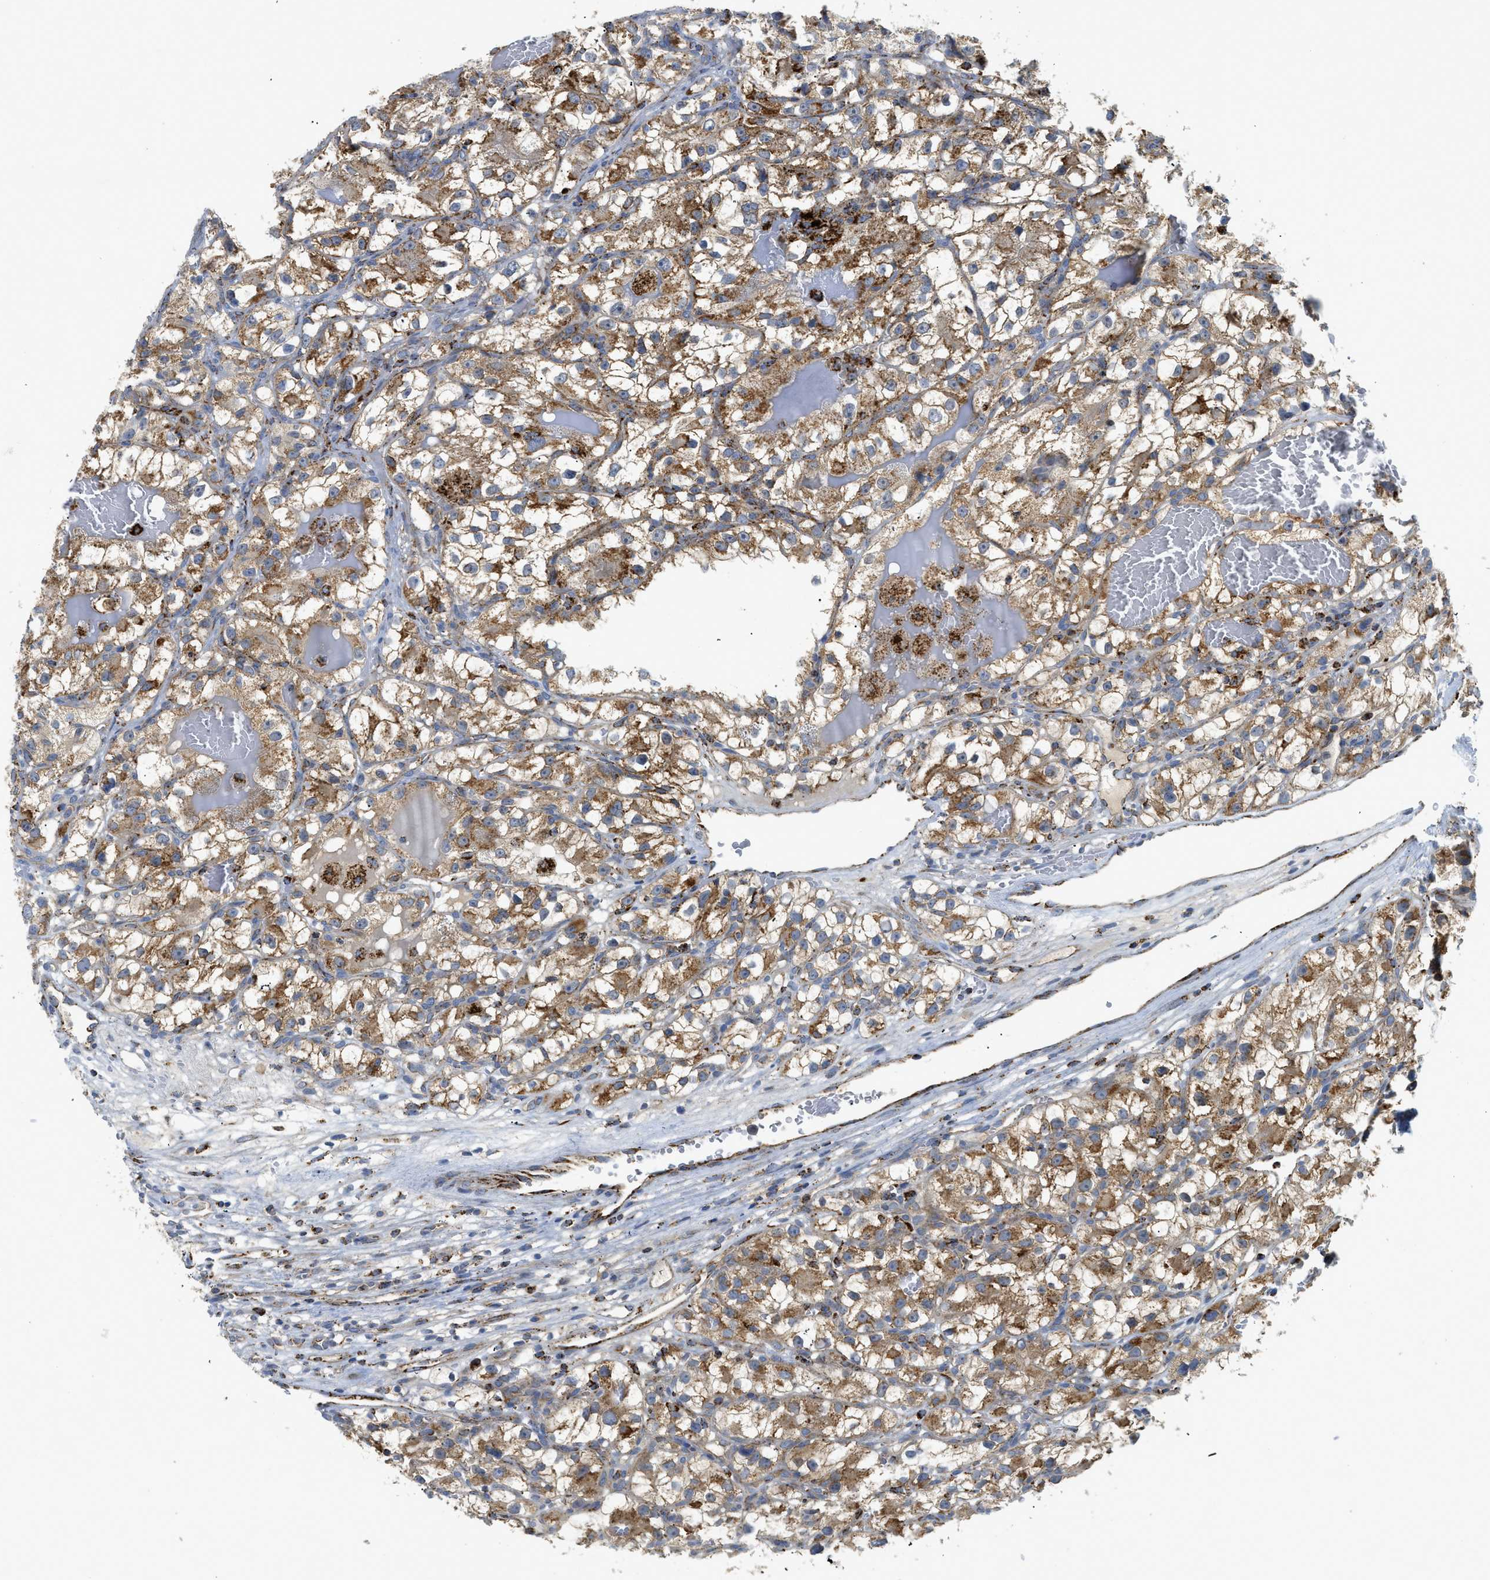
{"staining": {"intensity": "moderate", "quantity": ">75%", "location": "cytoplasmic/membranous"}, "tissue": "renal cancer", "cell_type": "Tumor cells", "image_type": "cancer", "snomed": [{"axis": "morphology", "description": "Adenocarcinoma, NOS"}, {"axis": "topography", "description": "Kidney"}], "caption": "A medium amount of moderate cytoplasmic/membranous staining is present in about >75% of tumor cells in renal adenocarcinoma tissue.", "gene": "SQOR", "patient": {"sex": "female", "age": 57}}